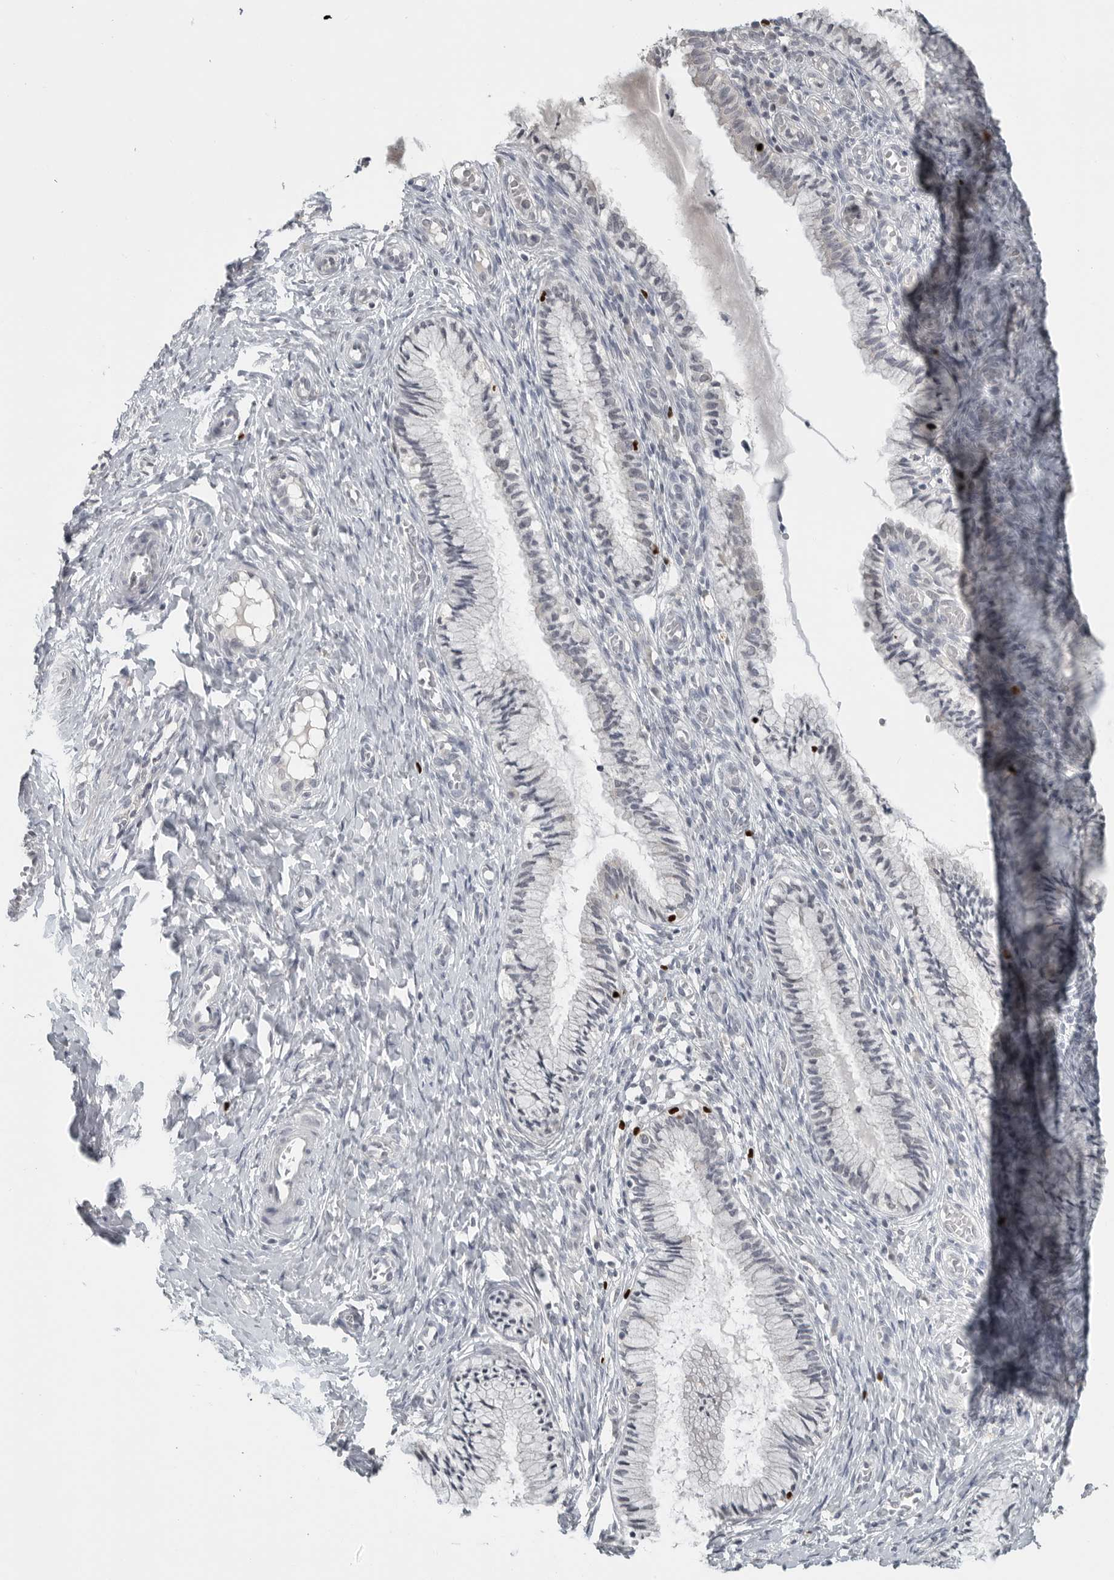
{"staining": {"intensity": "negative", "quantity": "none", "location": "none"}, "tissue": "cervix", "cell_type": "Glandular cells", "image_type": "normal", "snomed": [{"axis": "morphology", "description": "Normal tissue, NOS"}, {"axis": "topography", "description": "Cervix"}], "caption": "Immunohistochemistry of normal human cervix exhibits no staining in glandular cells.", "gene": "FOXP3", "patient": {"sex": "female", "age": 27}}